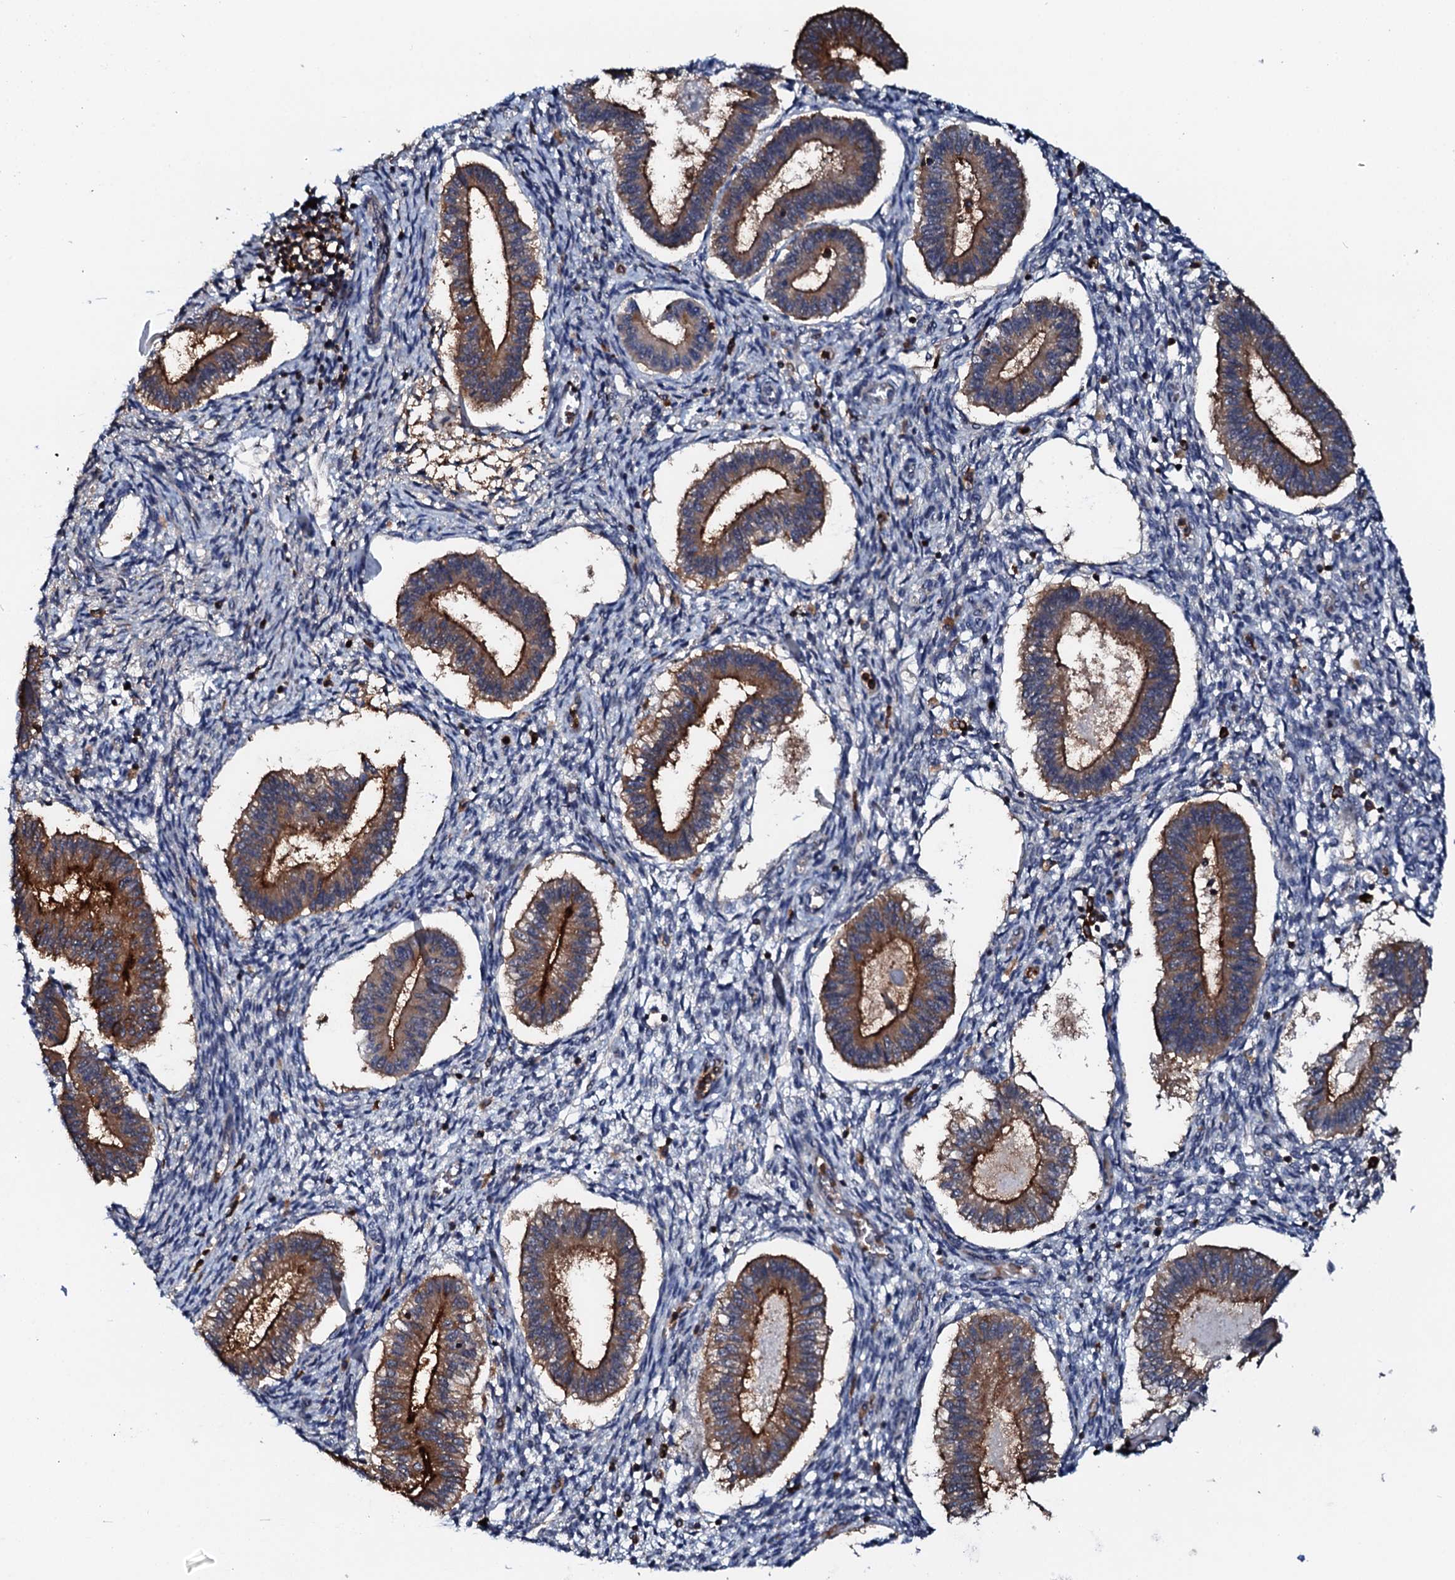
{"staining": {"intensity": "strong", "quantity": "<25%", "location": "cytoplasmic/membranous"}, "tissue": "endometrium", "cell_type": "Cells in endometrial stroma", "image_type": "normal", "snomed": [{"axis": "morphology", "description": "Normal tissue, NOS"}, {"axis": "topography", "description": "Endometrium"}], "caption": "Immunohistochemistry histopathology image of benign endometrium stained for a protein (brown), which displays medium levels of strong cytoplasmic/membranous positivity in about <25% of cells in endometrial stroma.", "gene": "VAMP8", "patient": {"sex": "female", "age": 25}}